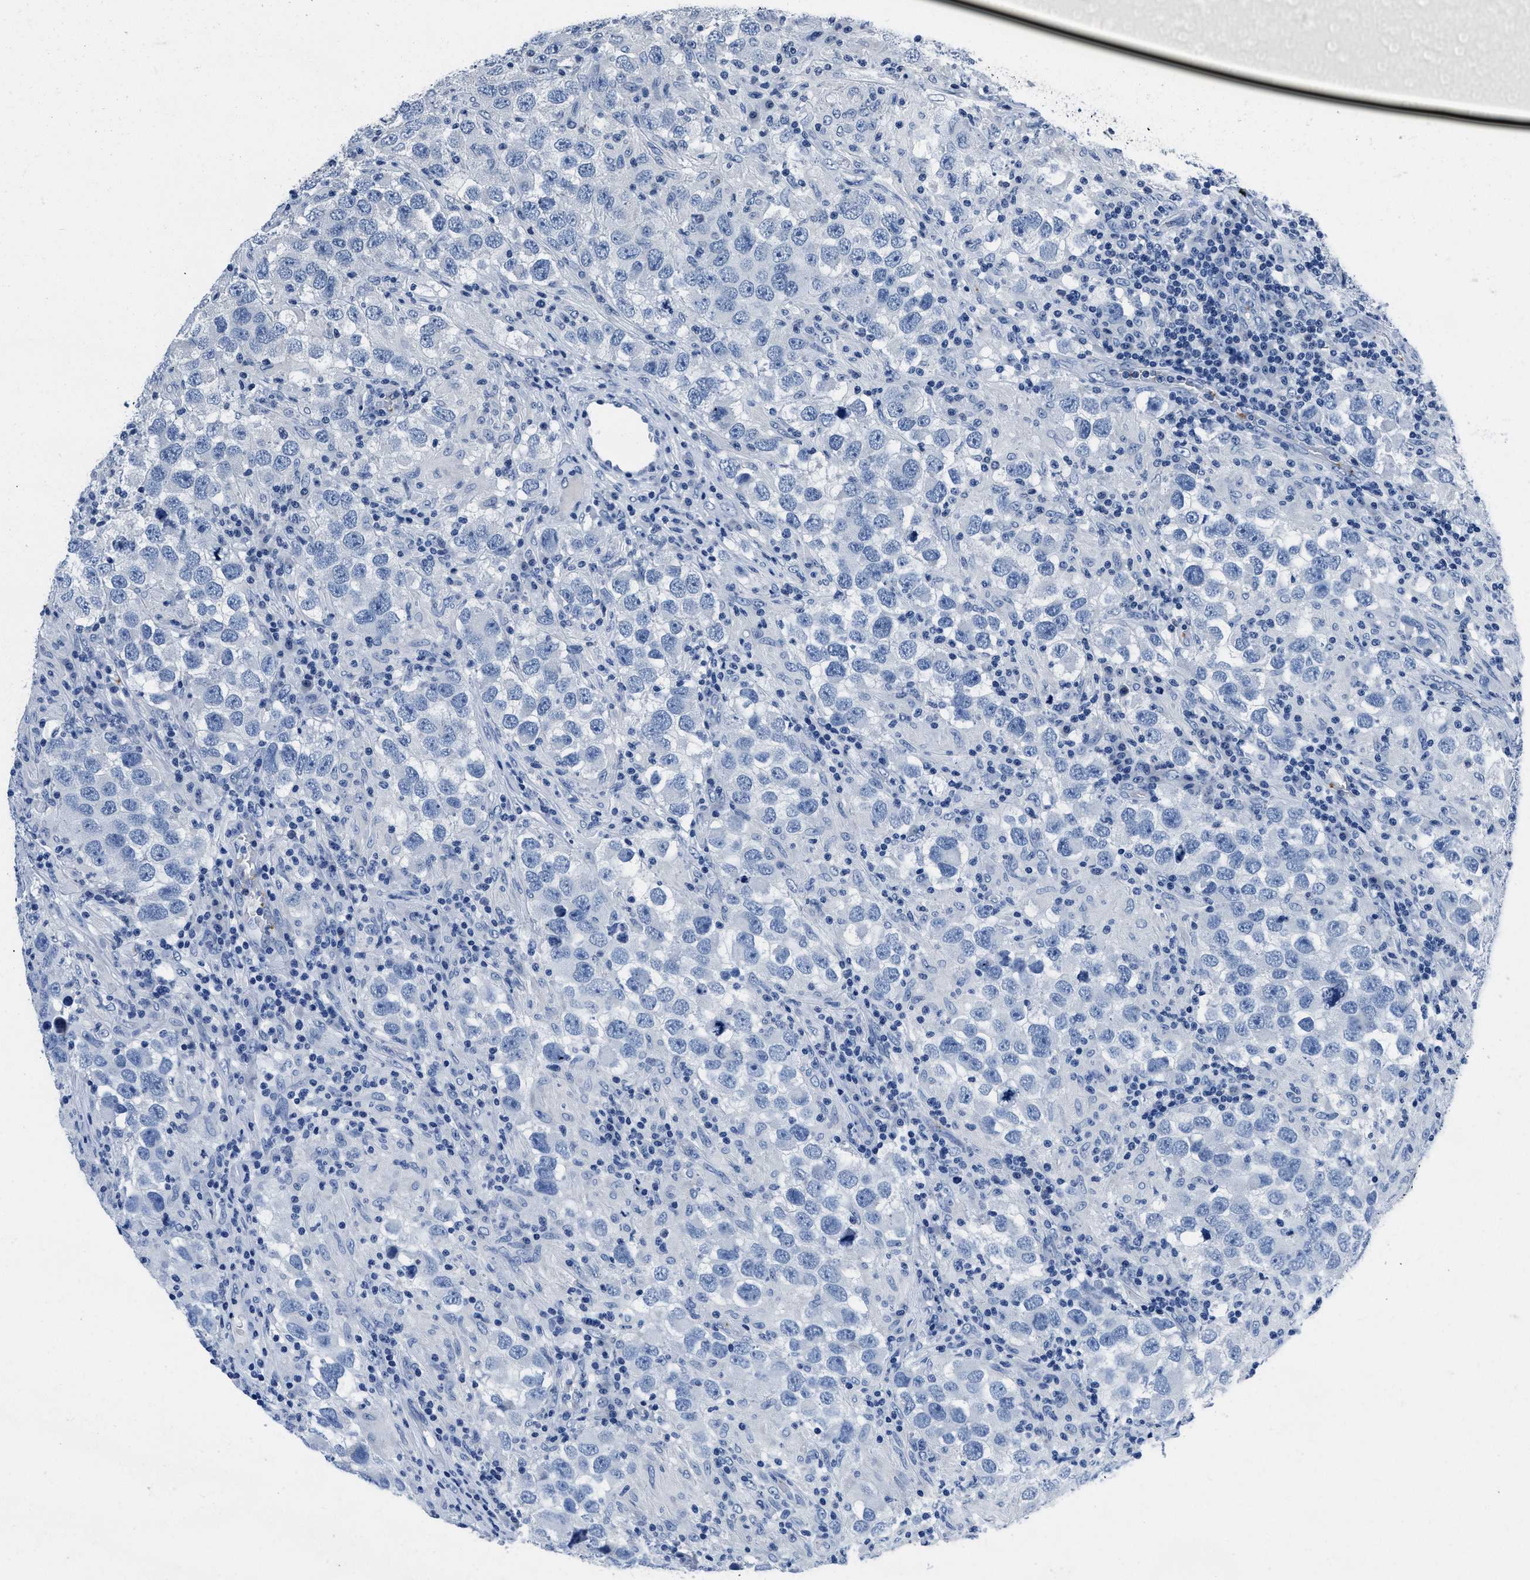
{"staining": {"intensity": "negative", "quantity": "none", "location": "none"}, "tissue": "testis cancer", "cell_type": "Tumor cells", "image_type": "cancer", "snomed": [{"axis": "morphology", "description": "Carcinoma, Embryonal, NOS"}, {"axis": "topography", "description": "Testis"}], "caption": "Immunohistochemical staining of testis cancer (embryonal carcinoma) exhibits no significant expression in tumor cells.", "gene": "ITGA2B", "patient": {"sex": "male", "age": 21}}